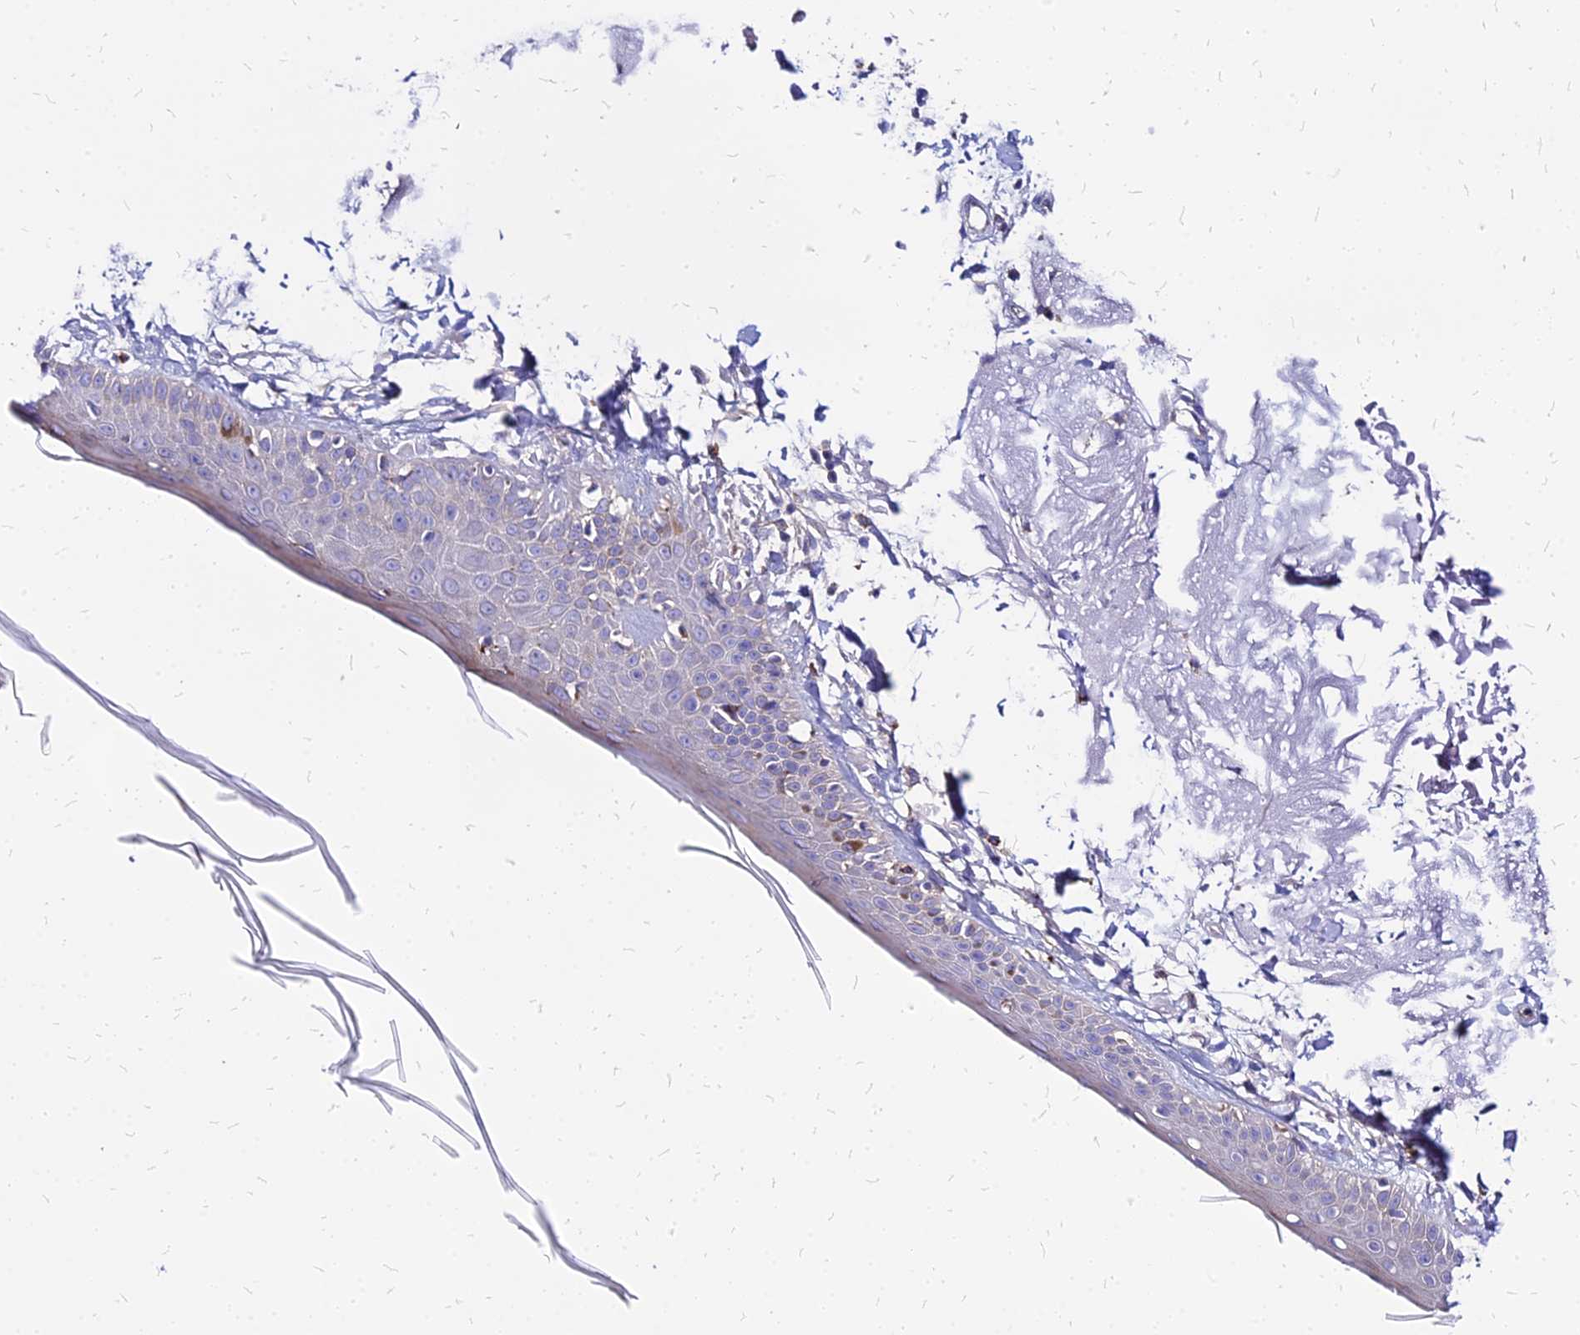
{"staining": {"intensity": "negative", "quantity": "none", "location": "none"}, "tissue": "skin", "cell_type": "Fibroblasts", "image_type": "normal", "snomed": [{"axis": "morphology", "description": "Normal tissue, NOS"}, {"axis": "topography", "description": "Skin"}, {"axis": "topography", "description": "Skeletal muscle"}], "caption": "Photomicrograph shows no protein expression in fibroblasts of unremarkable skin. Nuclei are stained in blue.", "gene": "COMMD10", "patient": {"sex": "male", "age": 83}}